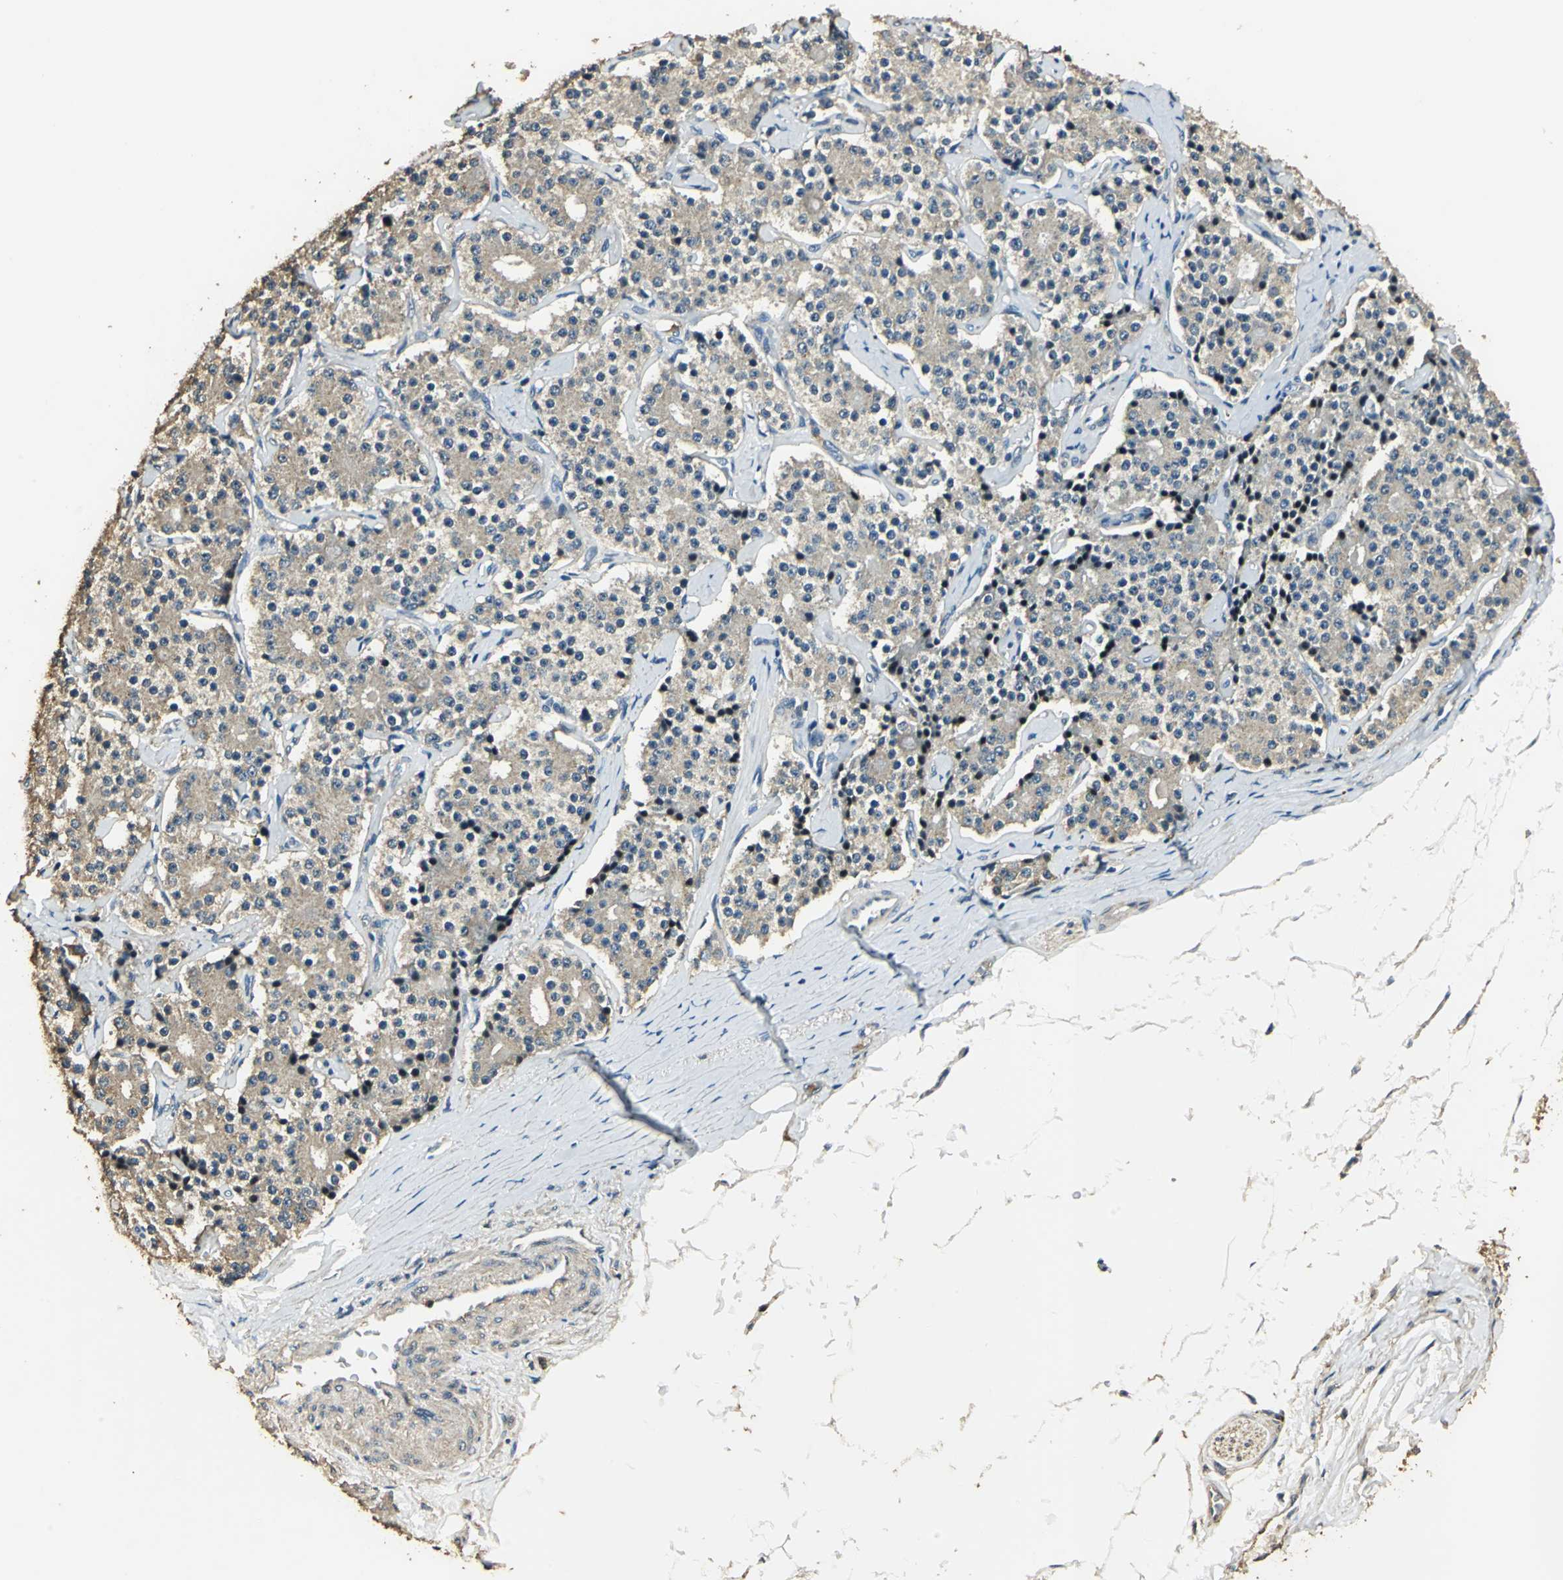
{"staining": {"intensity": "weak", "quantity": ">75%", "location": "cytoplasmic/membranous"}, "tissue": "carcinoid", "cell_type": "Tumor cells", "image_type": "cancer", "snomed": [{"axis": "morphology", "description": "Carcinoid, malignant, NOS"}, {"axis": "topography", "description": "Colon"}], "caption": "Immunohistochemical staining of human malignant carcinoid displays low levels of weak cytoplasmic/membranous protein expression in approximately >75% of tumor cells. (DAB (3,3'-diaminobenzidine) IHC with brightfield microscopy, high magnification).", "gene": "TMPRSS4", "patient": {"sex": "female", "age": 61}}